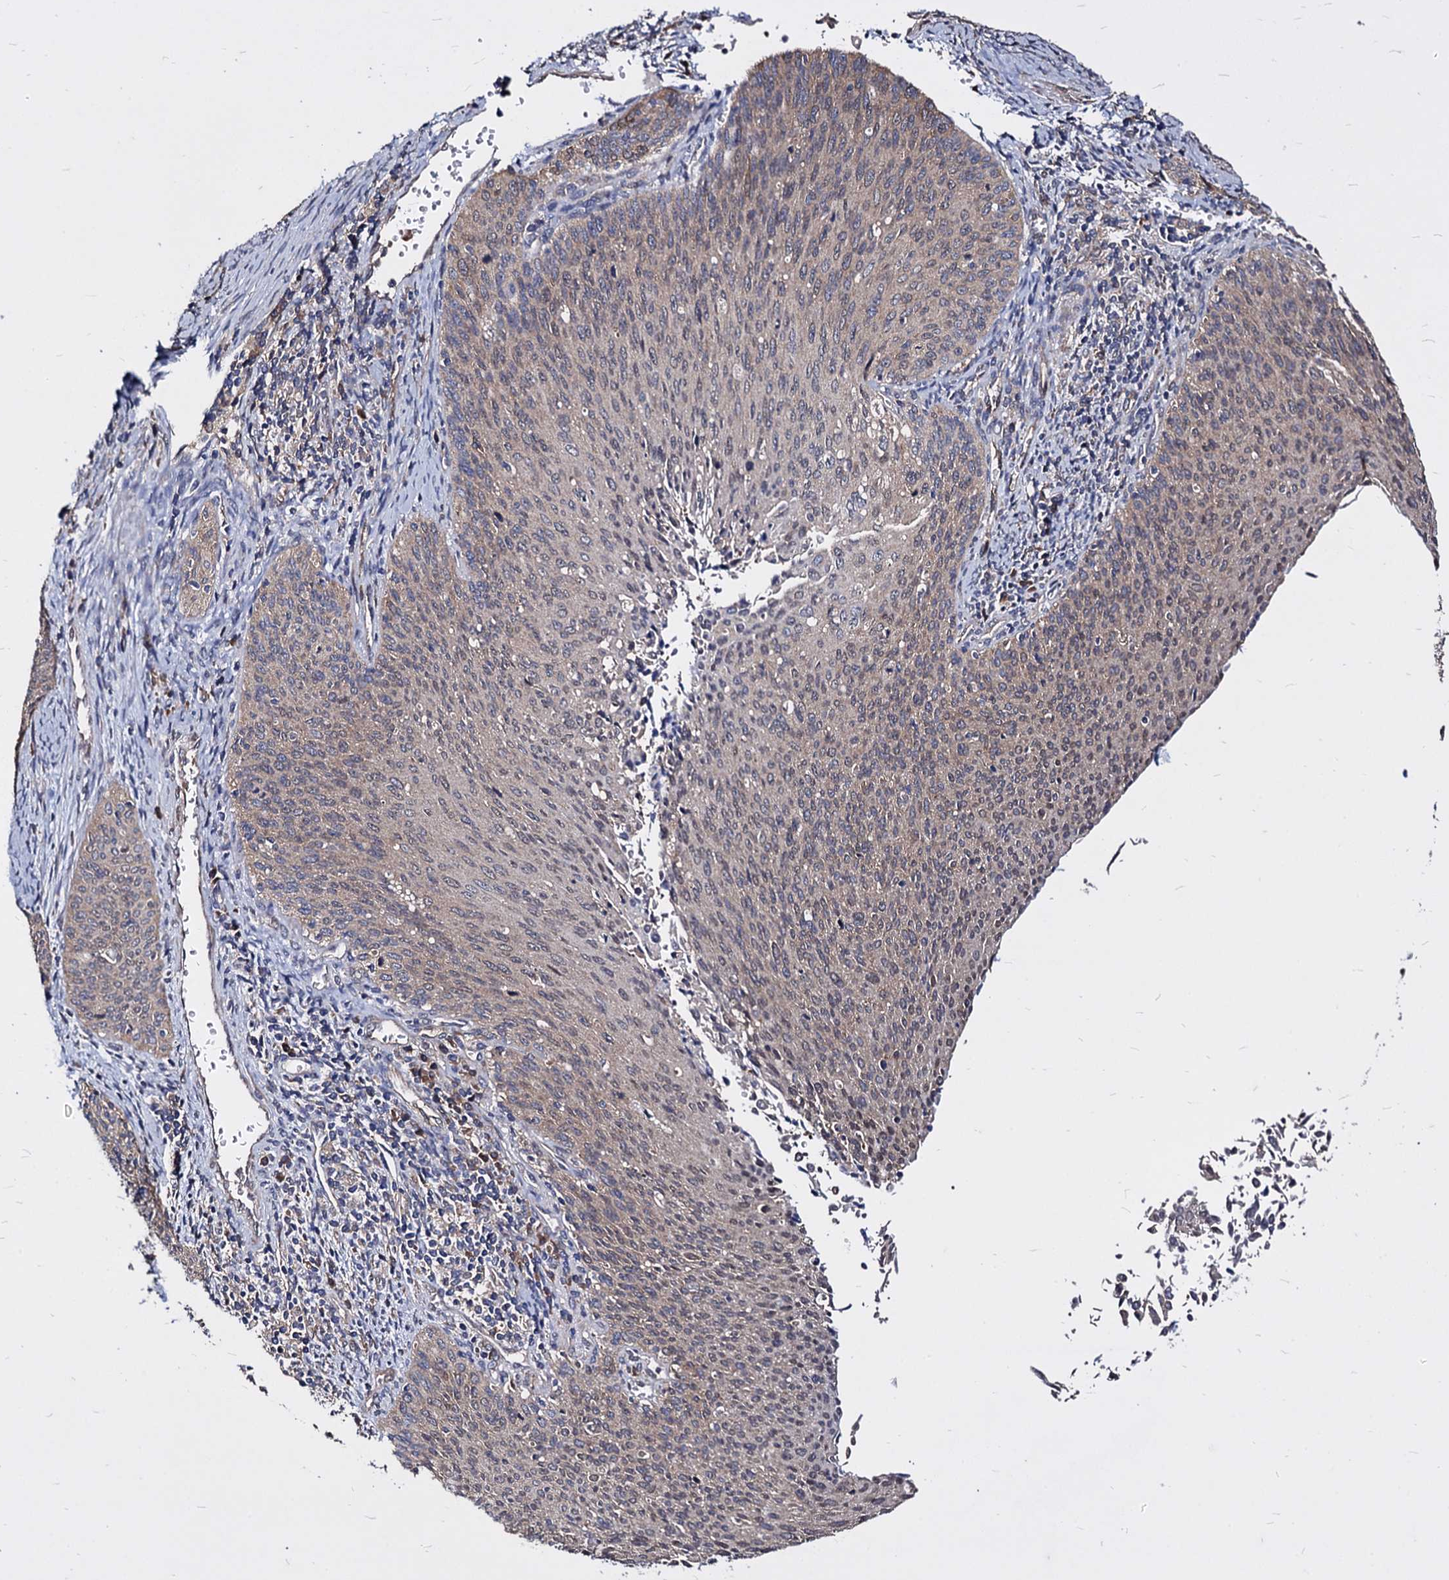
{"staining": {"intensity": "negative", "quantity": "none", "location": "none"}, "tissue": "cervical cancer", "cell_type": "Tumor cells", "image_type": "cancer", "snomed": [{"axis": "morphology", "description": "Squamous cell carcinoma, NOS"}, {"axis": "topography", "description": "Cervix"}], "caption": "Cervical squamous cell carcinoma was stained to show a protein in brown. There is no significant staining in tumor cells. (Stains: DAB (3,3'-diaminobenzidine) immunohistochemistry with hematoxylin counter stain, Microscopy: brightfield microscopy at high magnification).", "gene": "NME1", "patient": {"sex": "female", "age": 55}}